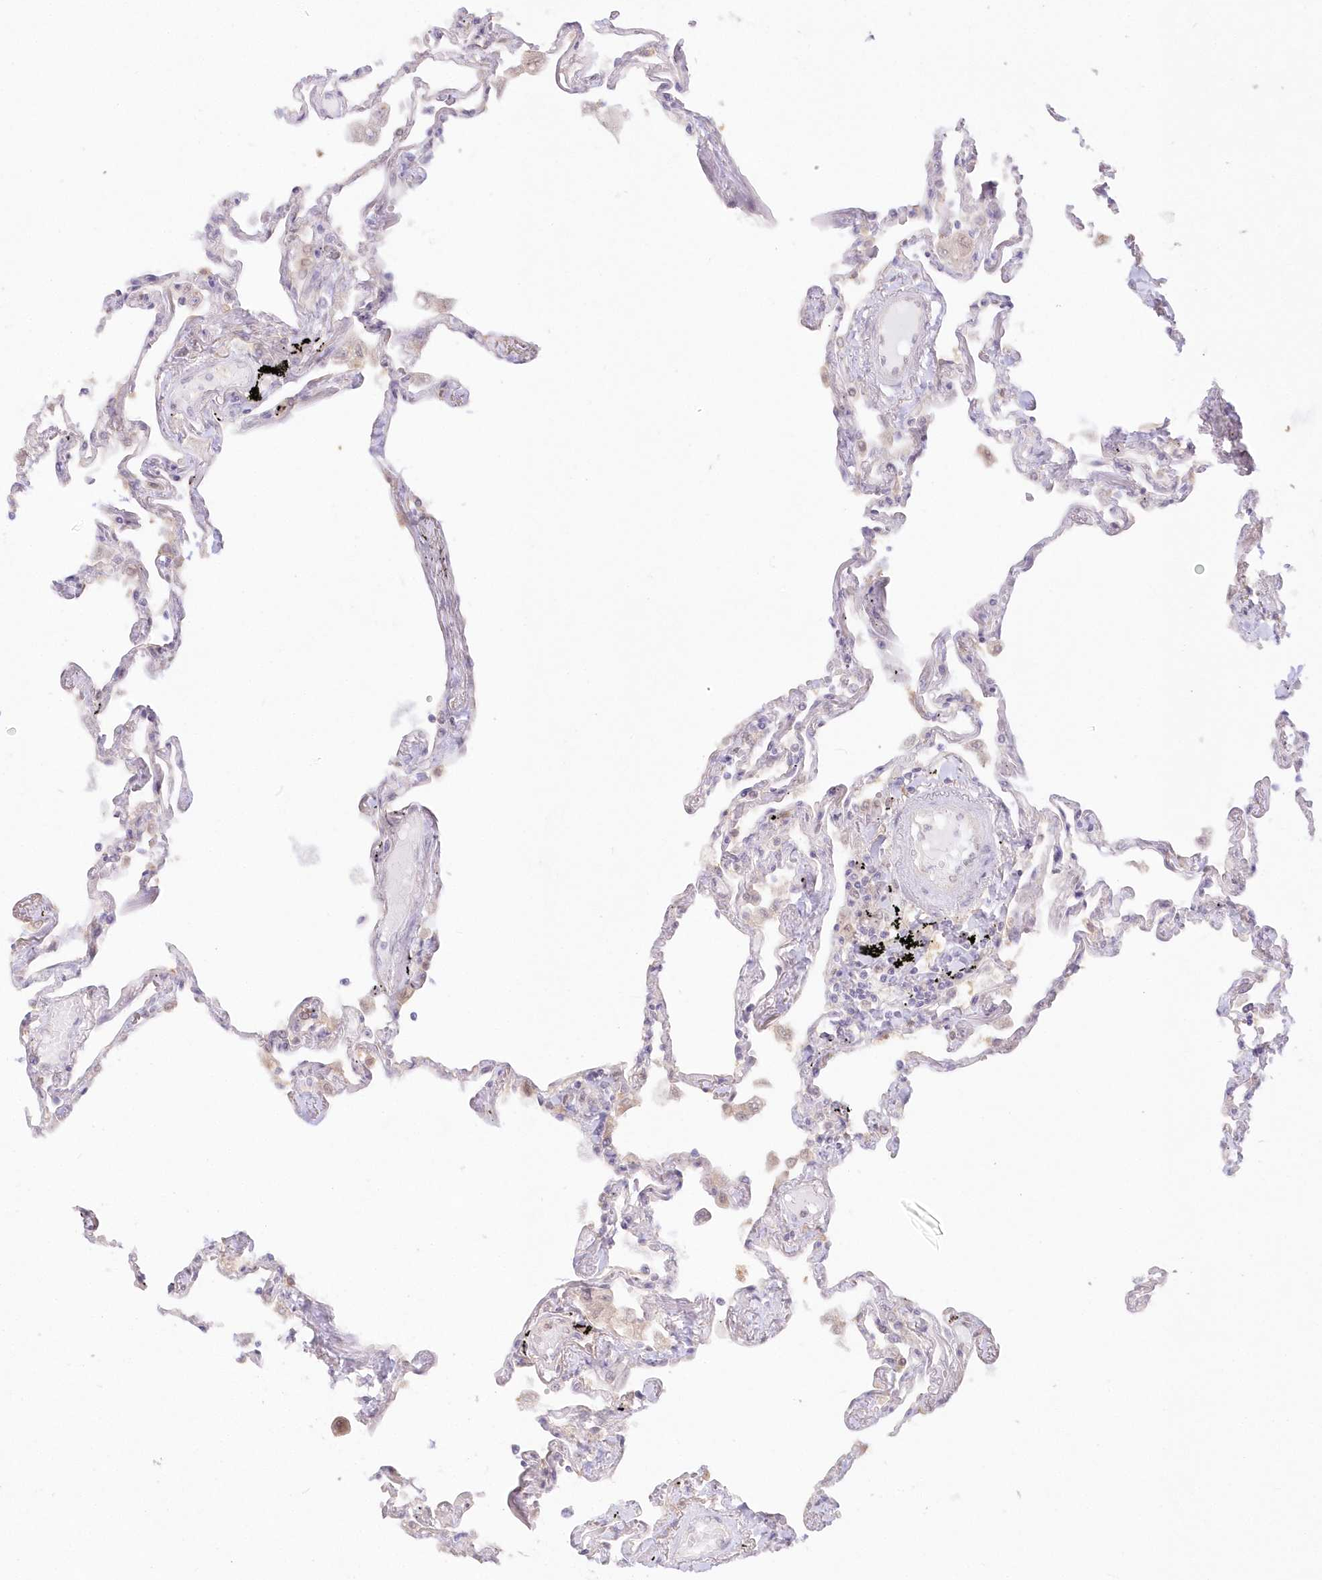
{"staining": {"intensity": "negative", "quantity": "none", "location": "none"}, "tissue": "lung", "cell_type": "Alveolar cells", "image_type": "normal", "snomed": [{"axis": "morphology", "description": "Normal tissue, NOS"}, {"axis": "topography", "description": "Lung"}], "caption": "This image is of unremarkable lung stained with immunohistochemistry to label a protein in brown with the nuclei are counter-stained blue. There is no staining in alveolar cells. The staining is performed using DAB brown chromogen with nuclei counter-stained in using hematoxylin.", "gene": "RNPEP", "patient": {"sex": "female", "age": 67}}